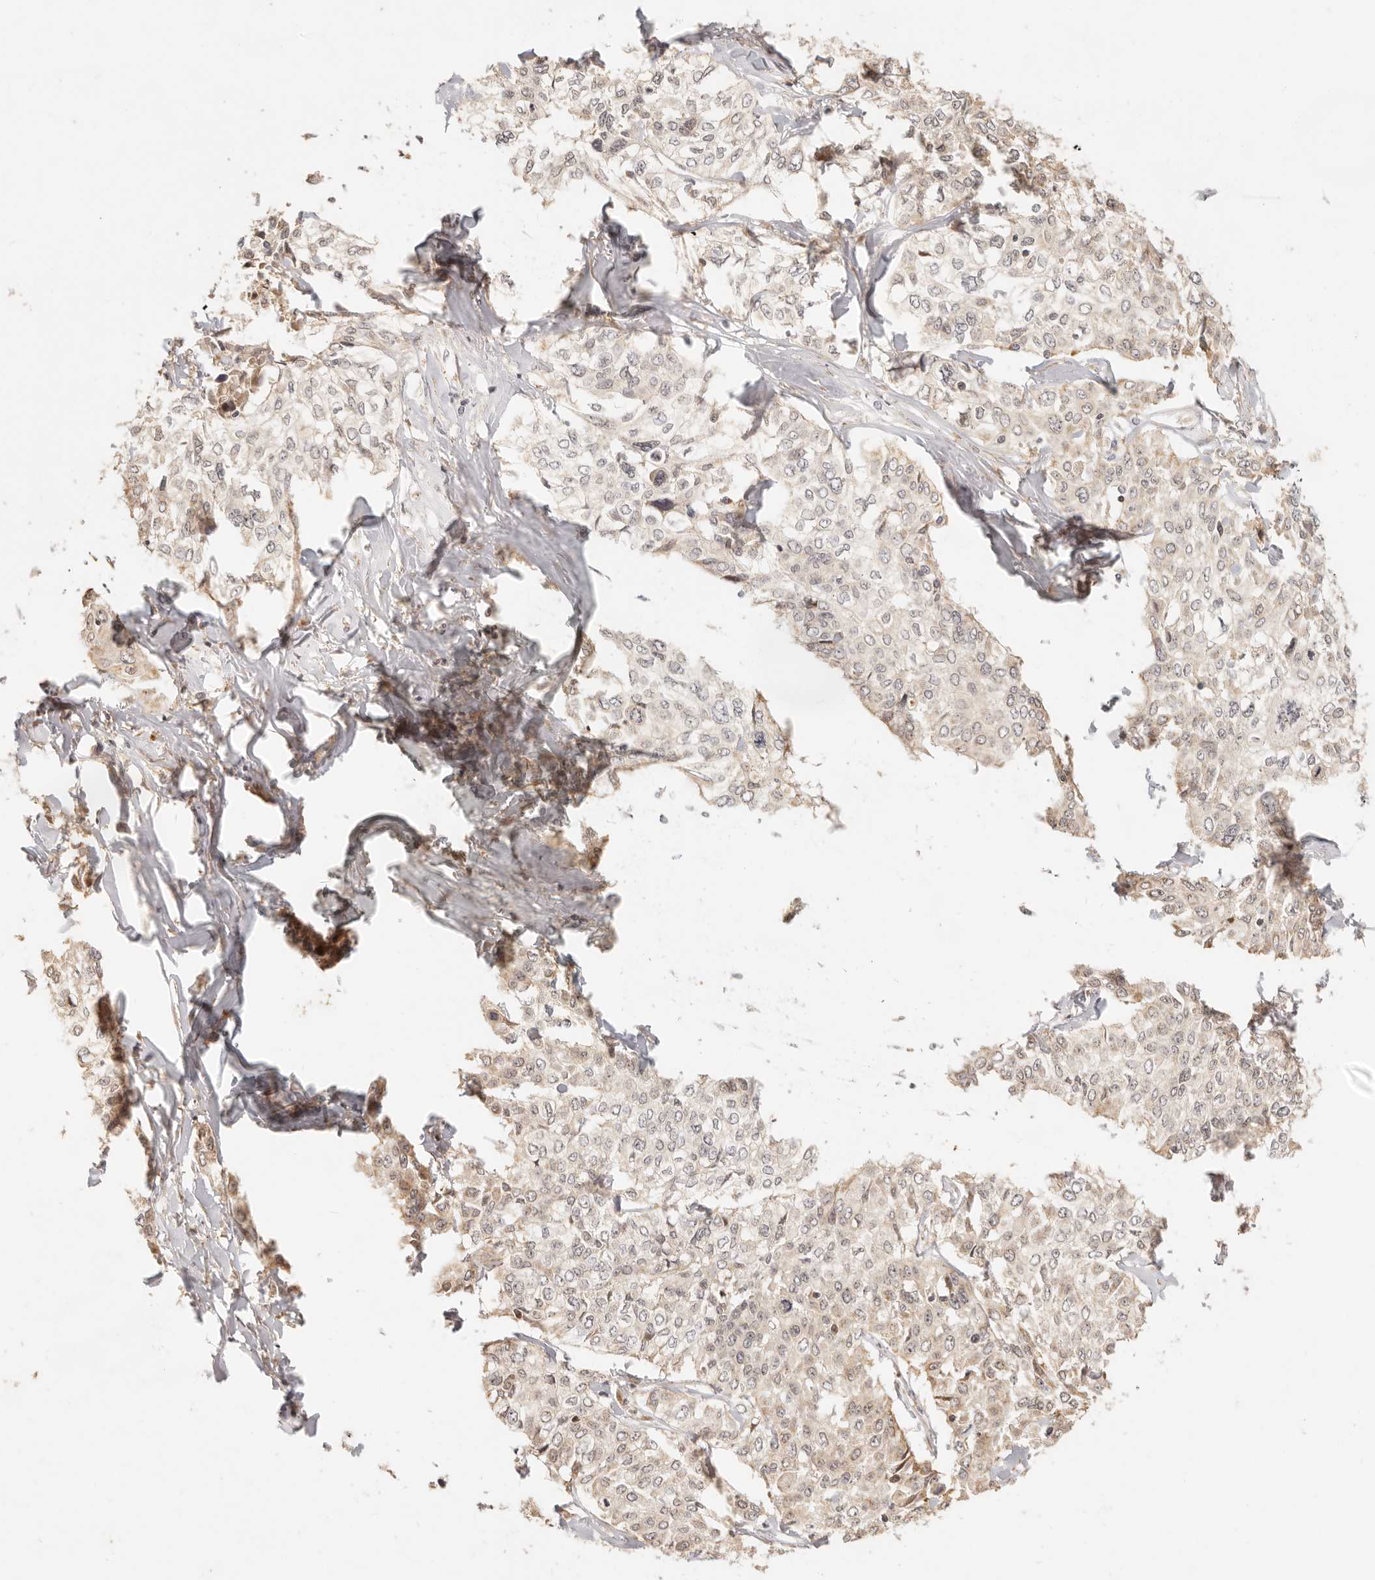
{"staining": {"intensity": "weak", "quantity": ">75%", "location": "cytoplasmic/membranous,nuclear"}, "tissue": "cervical cancer", "cell_type": "Tumor cells", "image_type": "cancer", "snomed": [{"axis": "morphology", "description": "Squamous cell carcinoma, NOS"}, {"axis": "topography", "description": "Cervix"}], "caption": "Immunohistochemistry (IHC) image of neoplastic tissue: cervical squamous cell carcinoma stained using immunohistochemistry (IHC) reveals low levels of weak protein expression localized specifically in the cytoplasmic/membranous and nuclear of tumor cells, appearing as a cytoplasmic/membranous and nuclear brown color.", "gene": "TIMM17A", "patient": {"sex": "female", "age": 31}}